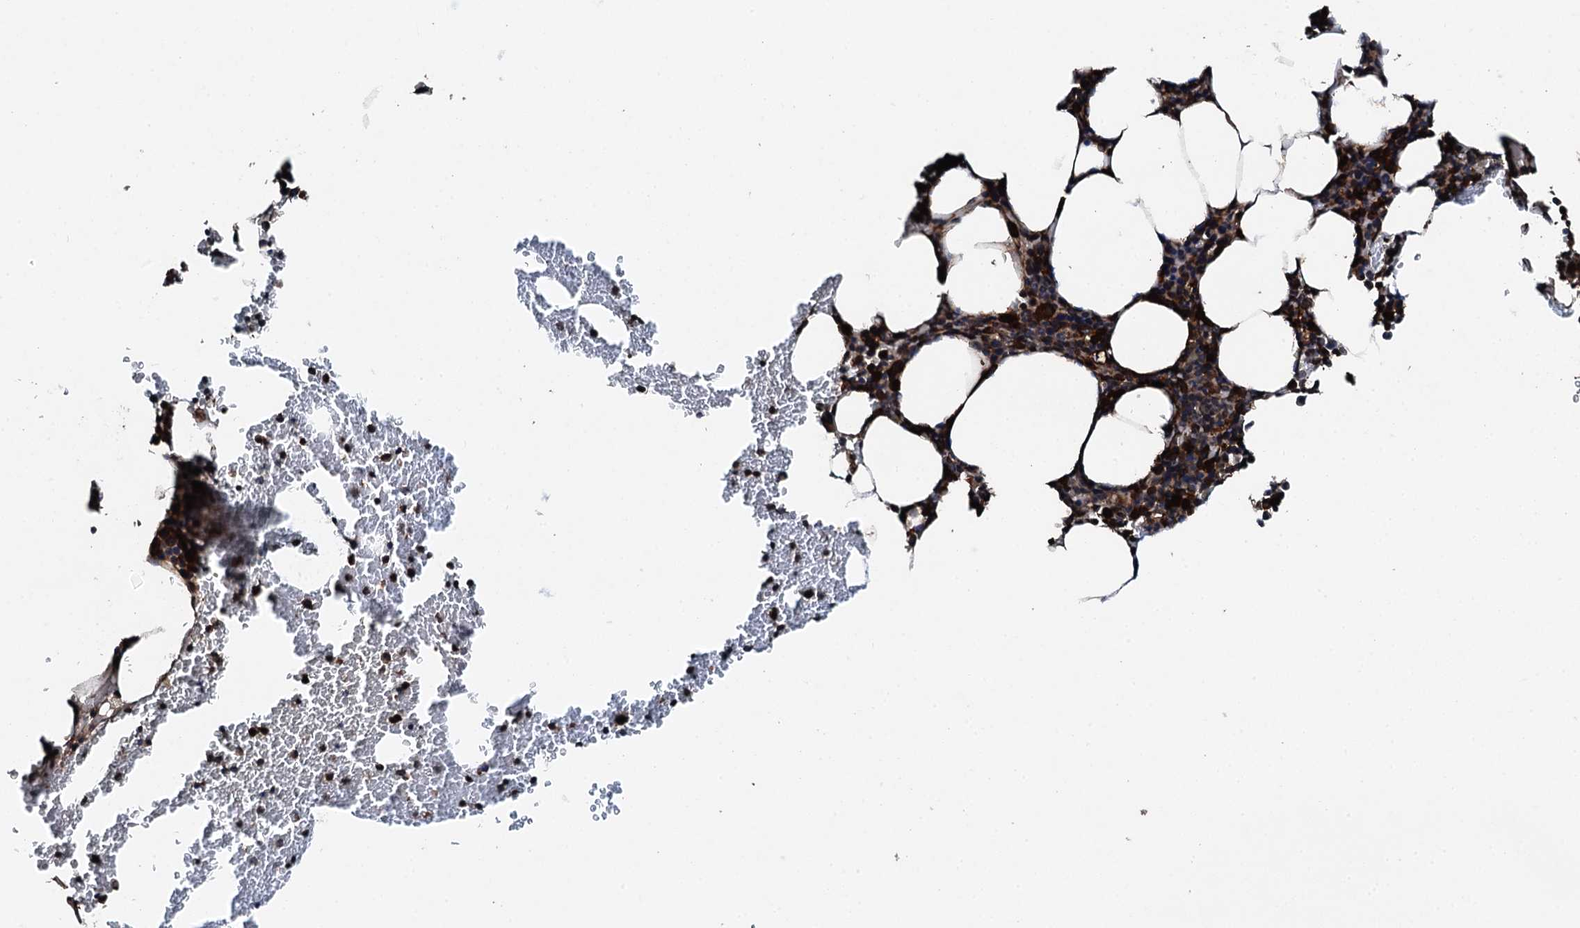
{"staining": {"intensity": "strong", "quantity": "25%-75%", "location": "cytoplasmic/membranous"}, "tissue": "bone marrow", "cell_type": "Hematopoietic cells", "image_type": "normal", "snomed": [{"axis": "morphology", "description": "Normal tissue, NOS"}, {"axis": "topography", "description": "Bone marrow"}], "caption": "Immunohistochemistry (IHC) micrograph of normal bone marrow: human bone marrow stained using immunohistochemistry (IHC) exhibits high levels of strong protein expression localized specifically in the cytoplasmic/membranous of hematopoietic cells, appearing as a cytoplasmic/membranous brown color.", "gene": "FLYWCH1", "patient": {"sex": "female", "age": 77}}